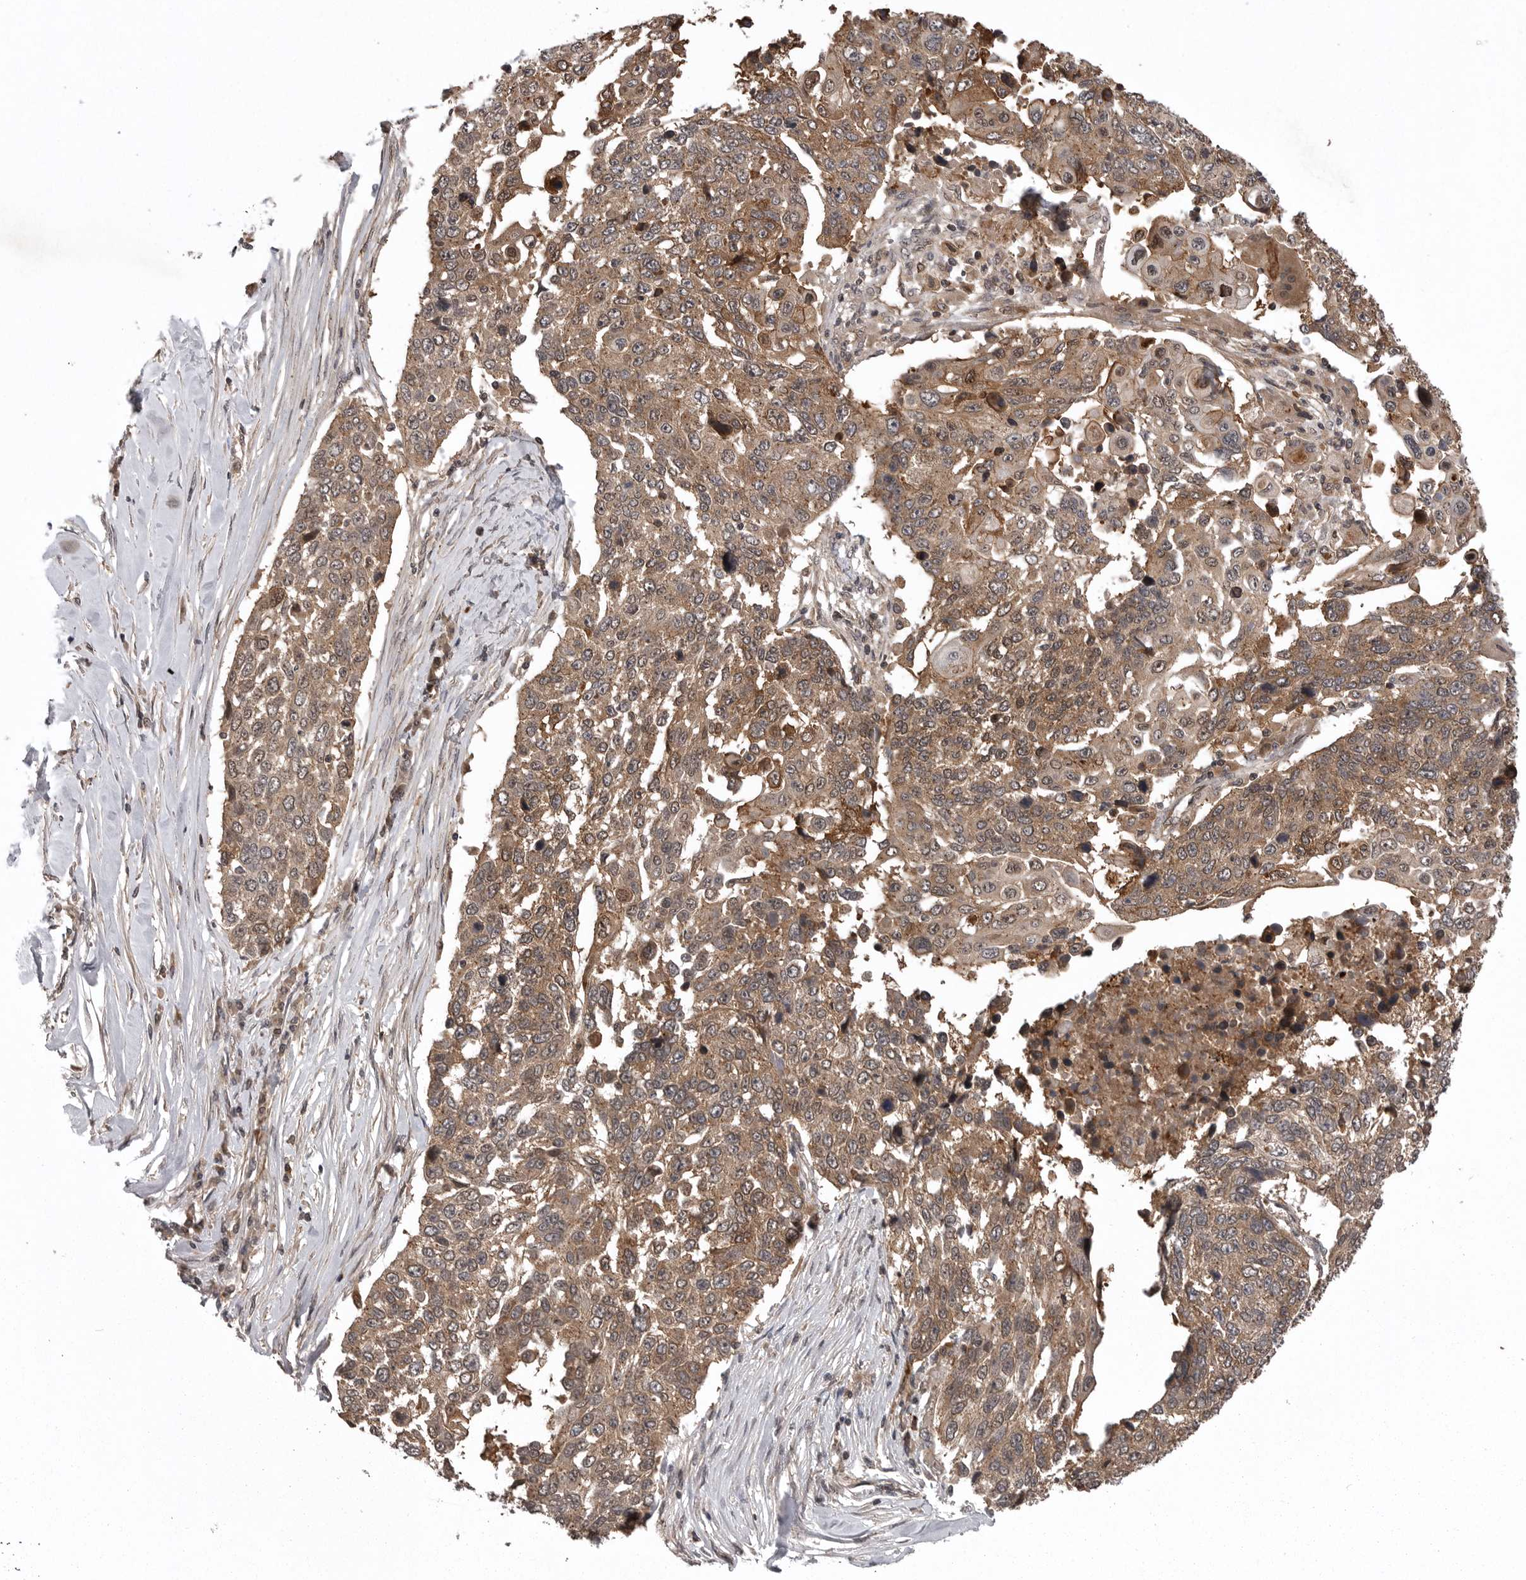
{"staining": {"intensity": "moderate", "quantity": ">75%", "location": "cytoplasmic/membranous"}, "tissue": "lung cancer", "cell_type": "Tumor cells", "image_type": "cancer", "snomed": [{"axis": "morphology", "description": "Squamous cell carcinoma, NOS"}, {"axis": "topography", "description": "Lung"}], "caption": "Lung cancer (squamous cell carcinoma) stained for a protein displays moderate cytoplasmic/membranous positivity in tumor cells. (IHC, brightfield microscopy, high magnification).", "gene": "AOAH", "patient": {"sex": "male", "age": 66}}